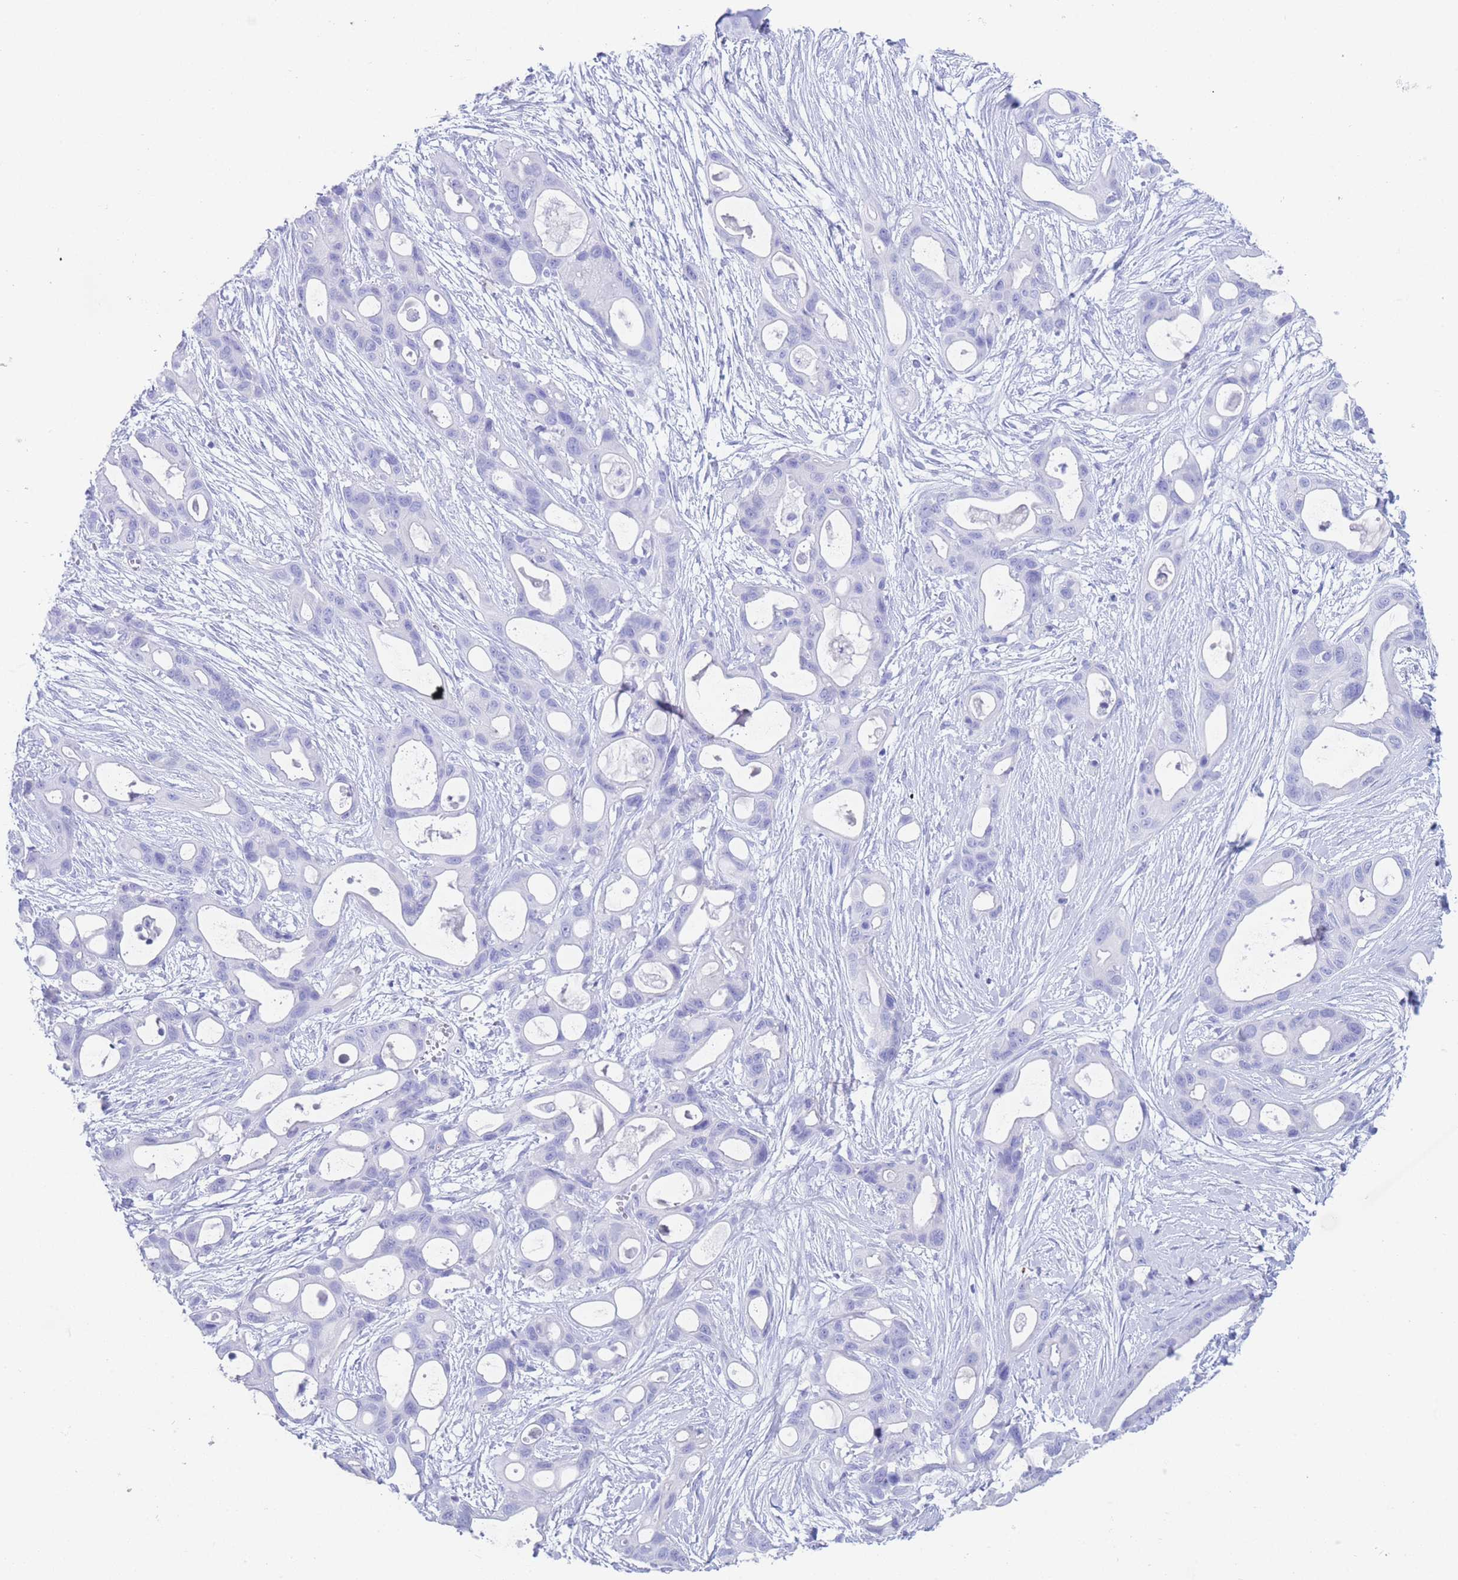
{"staining": {"intensity": "negative", "quantity": "none", "location": "none"}, "tissue": "ovarian cancer", "cell_type": "Tumor cells", "image_type": "cancer", "snomed": [{"axis": "morphology", "description": "Cystadenocarcinoma, mucinous, NOS"}, {"axis": "topography", "description": "Ovary"}], "caption": "Immunohistochemistry (IHC) photomicrograph of mucinous cystadenocarcinoma (ovarian) stained for a protein (brown), which exhibits no staining in tumor cells.", "gene": "SLCO1B3", "patient": {"sex": "female", "age": 70}}